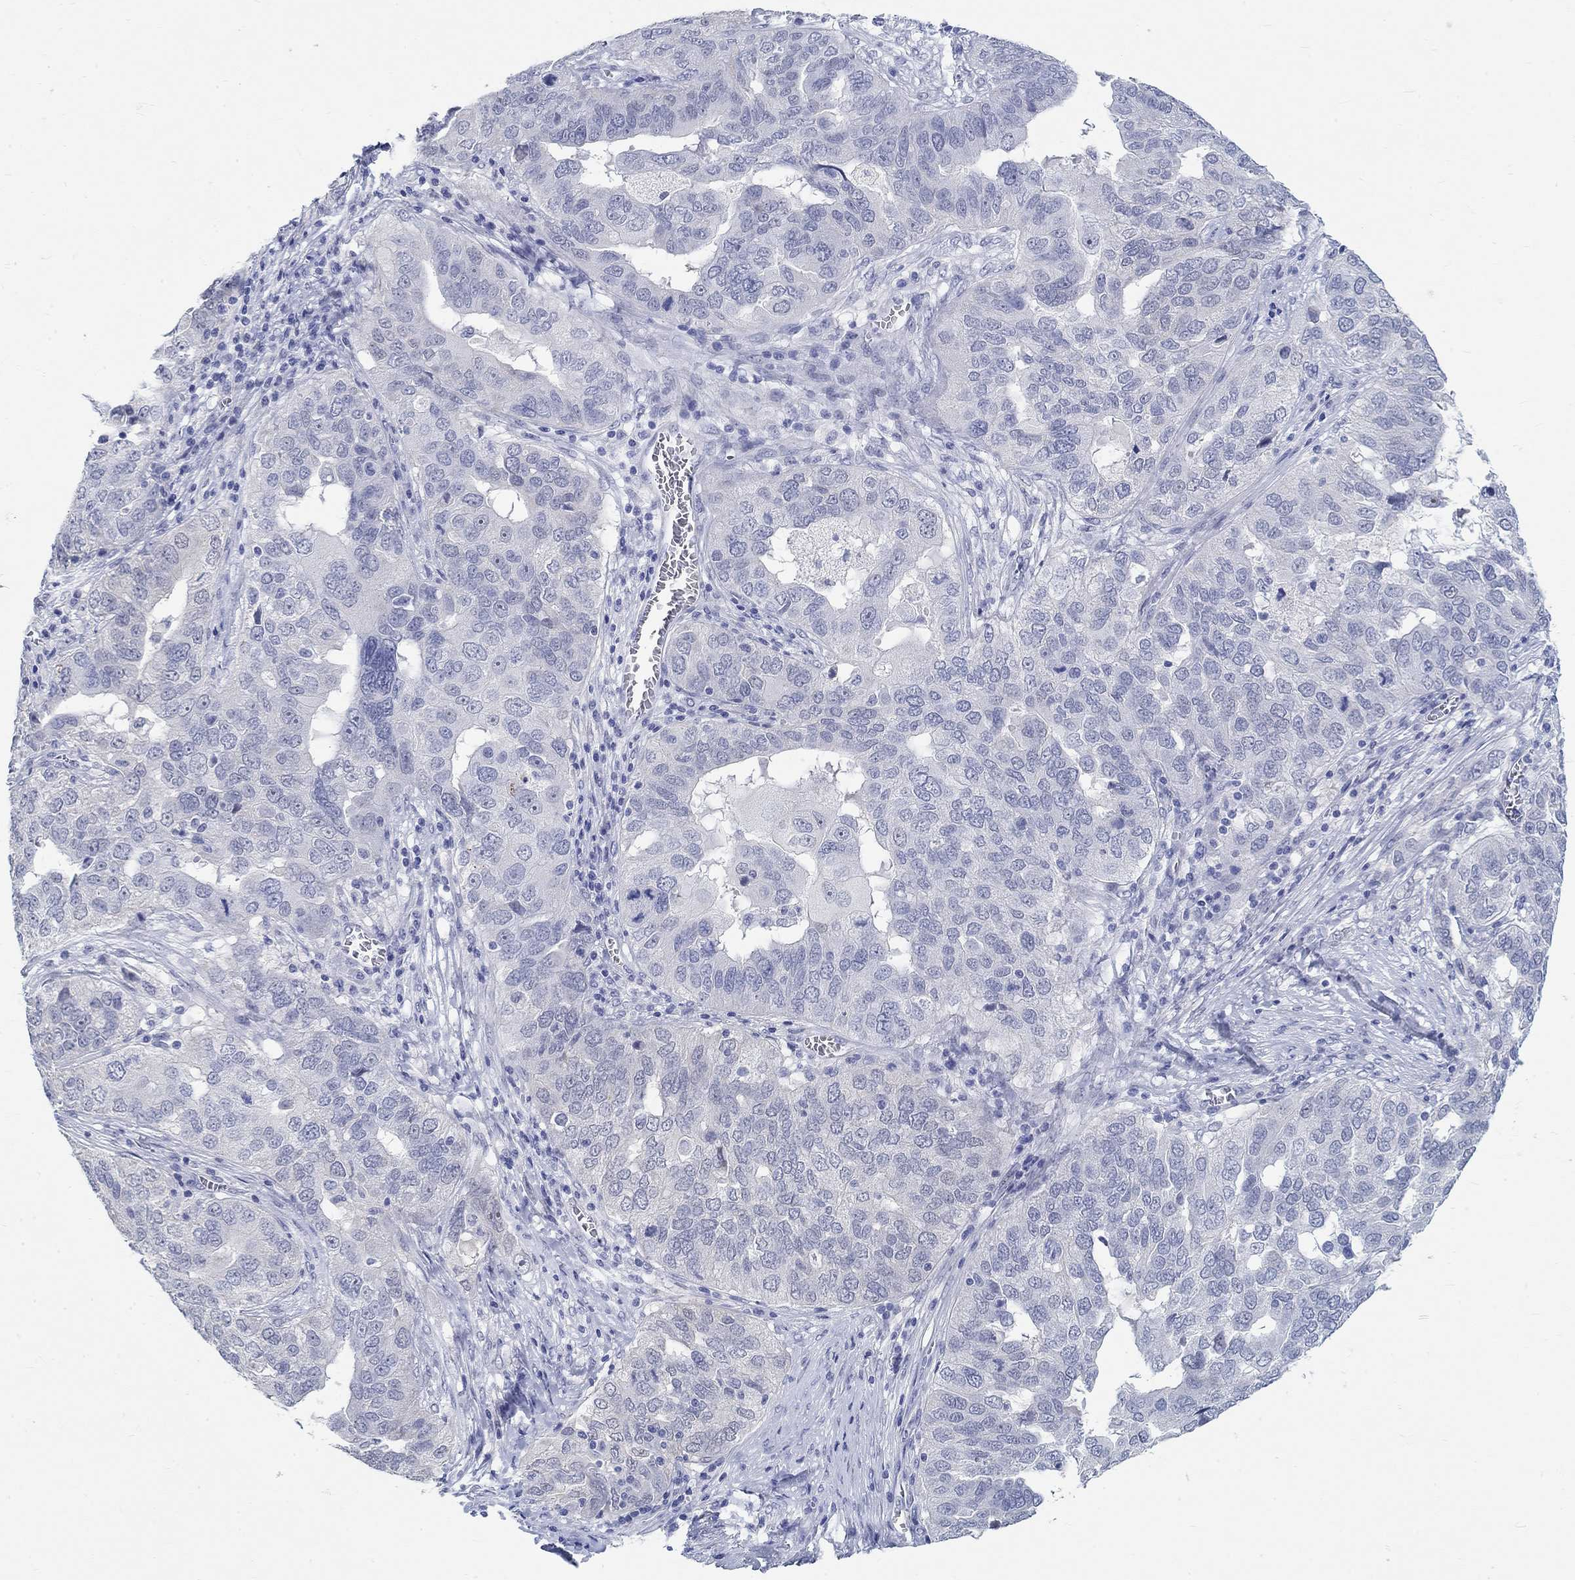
{"staining": {"intensity": "negative", "quantity": "none", "location": "none"}, "tissue": "ovarian cancer", "cell_type": "Tumor cells", "image_type": "cancer", "snomed": [{"axis": "morphology", "description": "Carcinoma, endometroid"}, {"axis": "topography", "description": "Soft tissue"}, {"axis": "topography", "description": "Ovary"}], "caption": "High magnification brightfield microscopy of ovarian cancer stained with DAB (3,3'-diaminobenzidine) (brown) and counterstained with hematoxylin (blue): tumor cells show no significant positivity.", "gene": "GRIA3", "patient": {"sex": "female", "age": 52}}